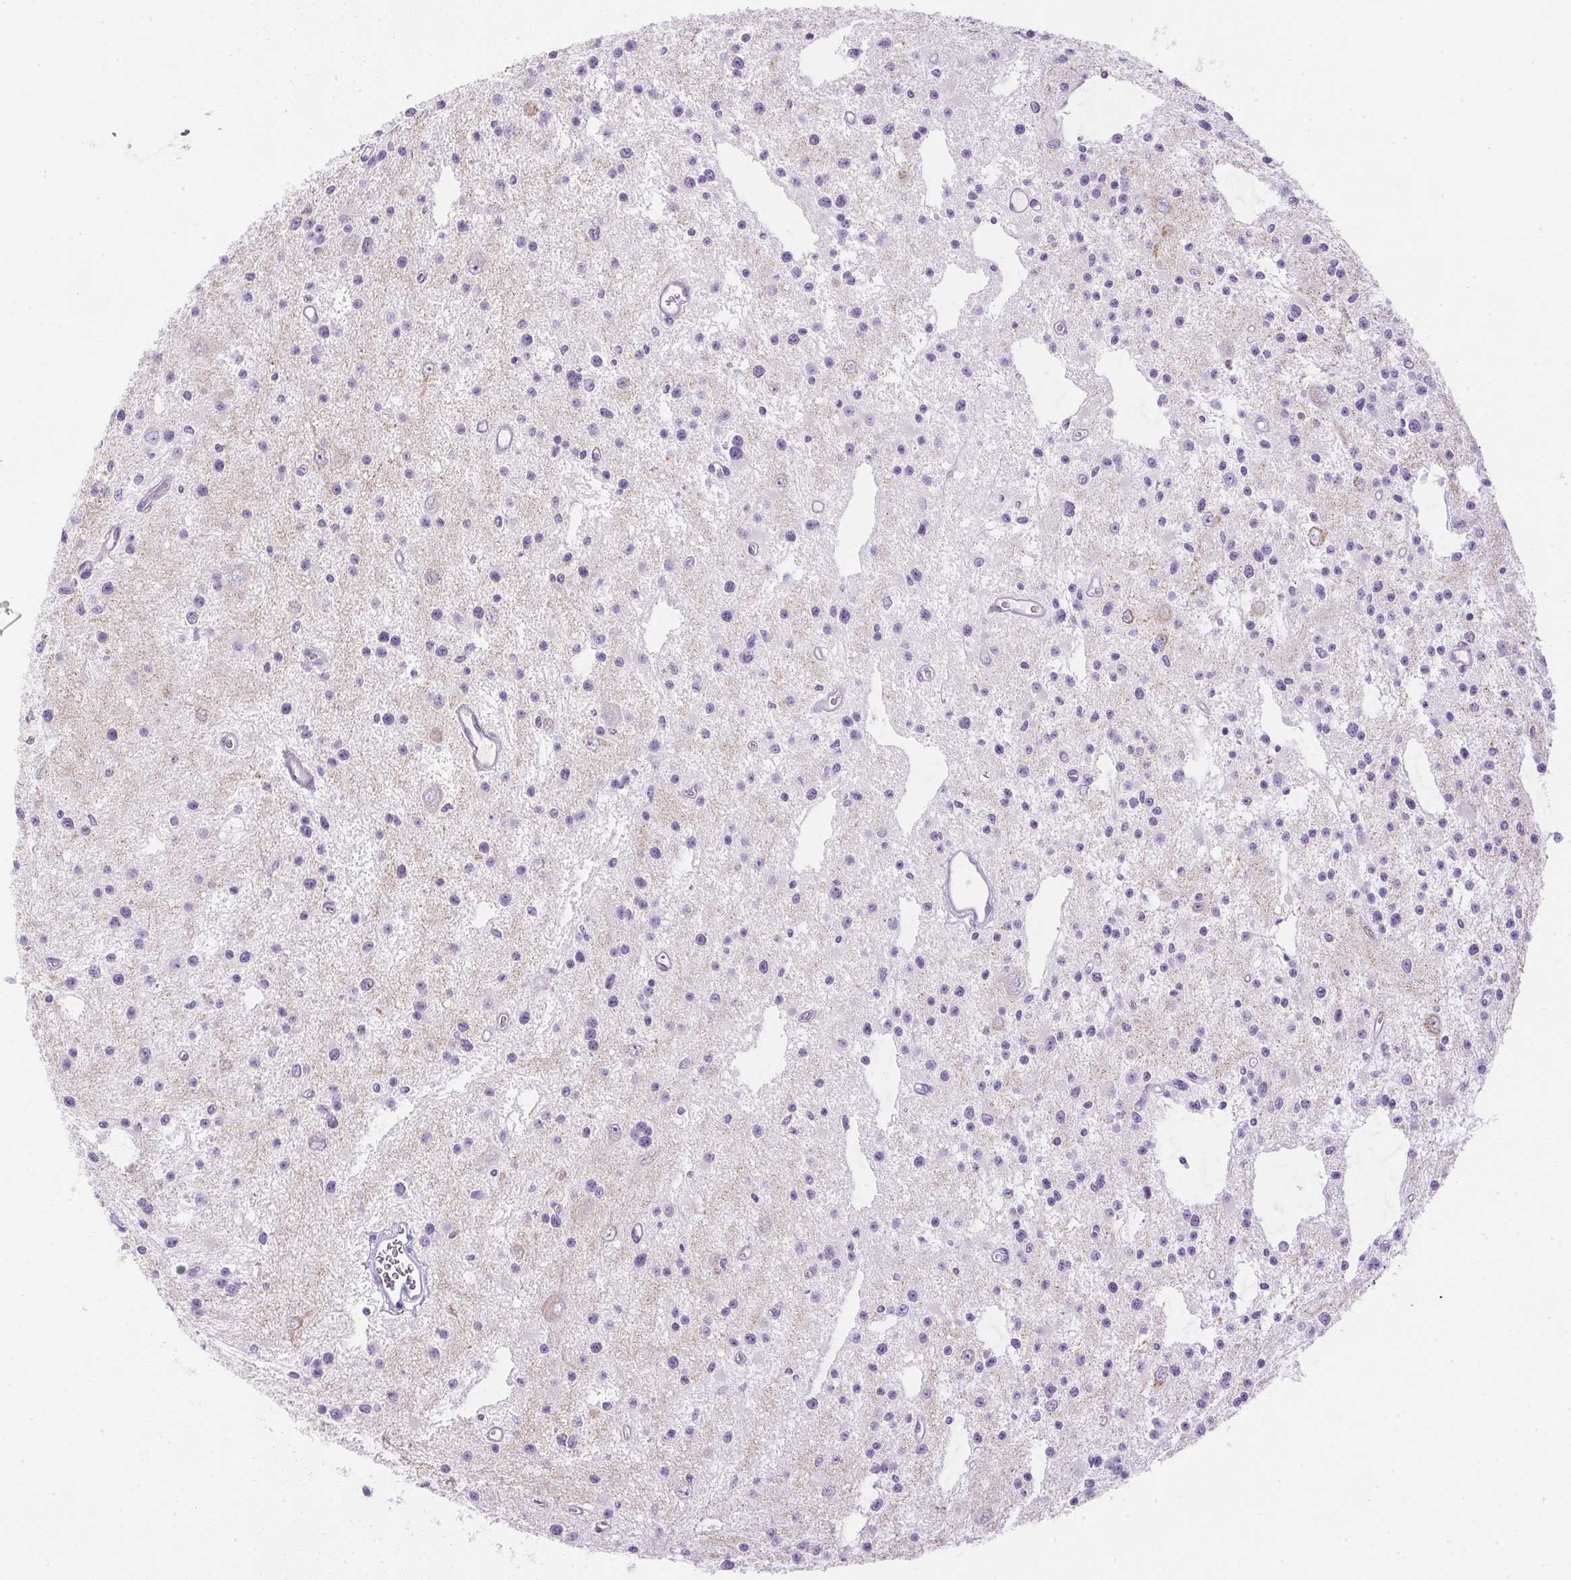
{"staining": {"intensity": "negative", "quantity": "none", "location": "none"}, "tissue": "glioma", "cell_type": "Tumor cells", "image_type": "cancer", "snomed": [{"axis": "morphology", "description": "Glioma, malignant, Low grade"}, {"axis": "topography", "description": "Brain"}], "caption": "Immunohistochemical staining of glioma exhibits no significant positivity in tumor cells.", "gene": "CTRL", "patient": {"sex": "male", "age": 43}}